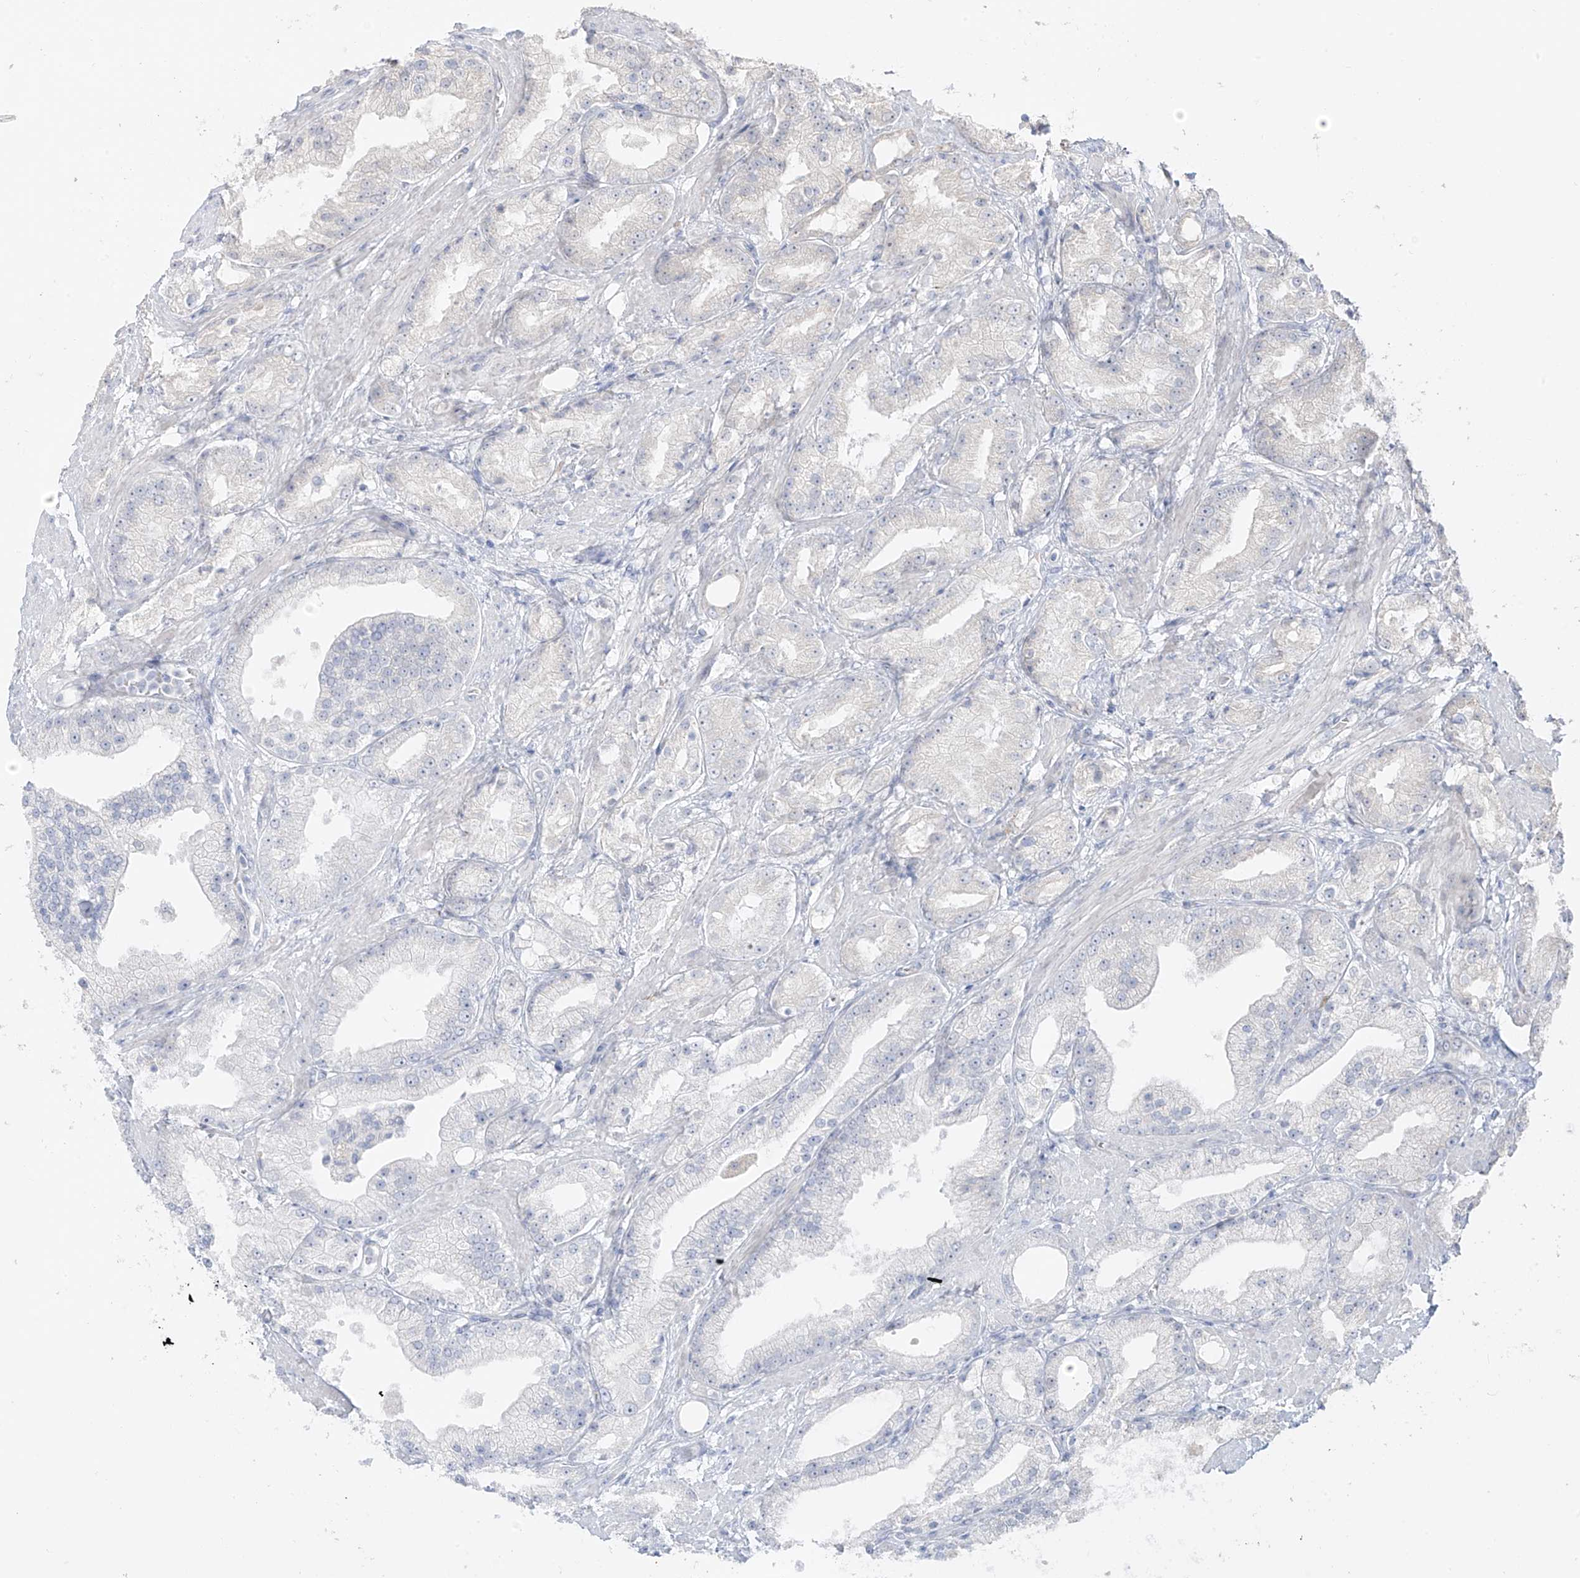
{"staining": {"intensity": "negative", "quantity": "none", "location": "none"}, "tissue": "prostate cancer", "cell_type": "Tumor cells", "image_type": "cancer", "snomed": [{"axis": "morphology", "description": "Adenocarcinoma, Low grade"}, {"axis": "topography", "description": "Prostate"}], "caption": "Immunohistochemistry (IHC) micrograph of neoplastic tissue: human prostate cancer stained with DAB shows no significant protein positivity in tumor cells.", "gene": "DCDC2", "patient": {"sex": "male", "age": 67}}